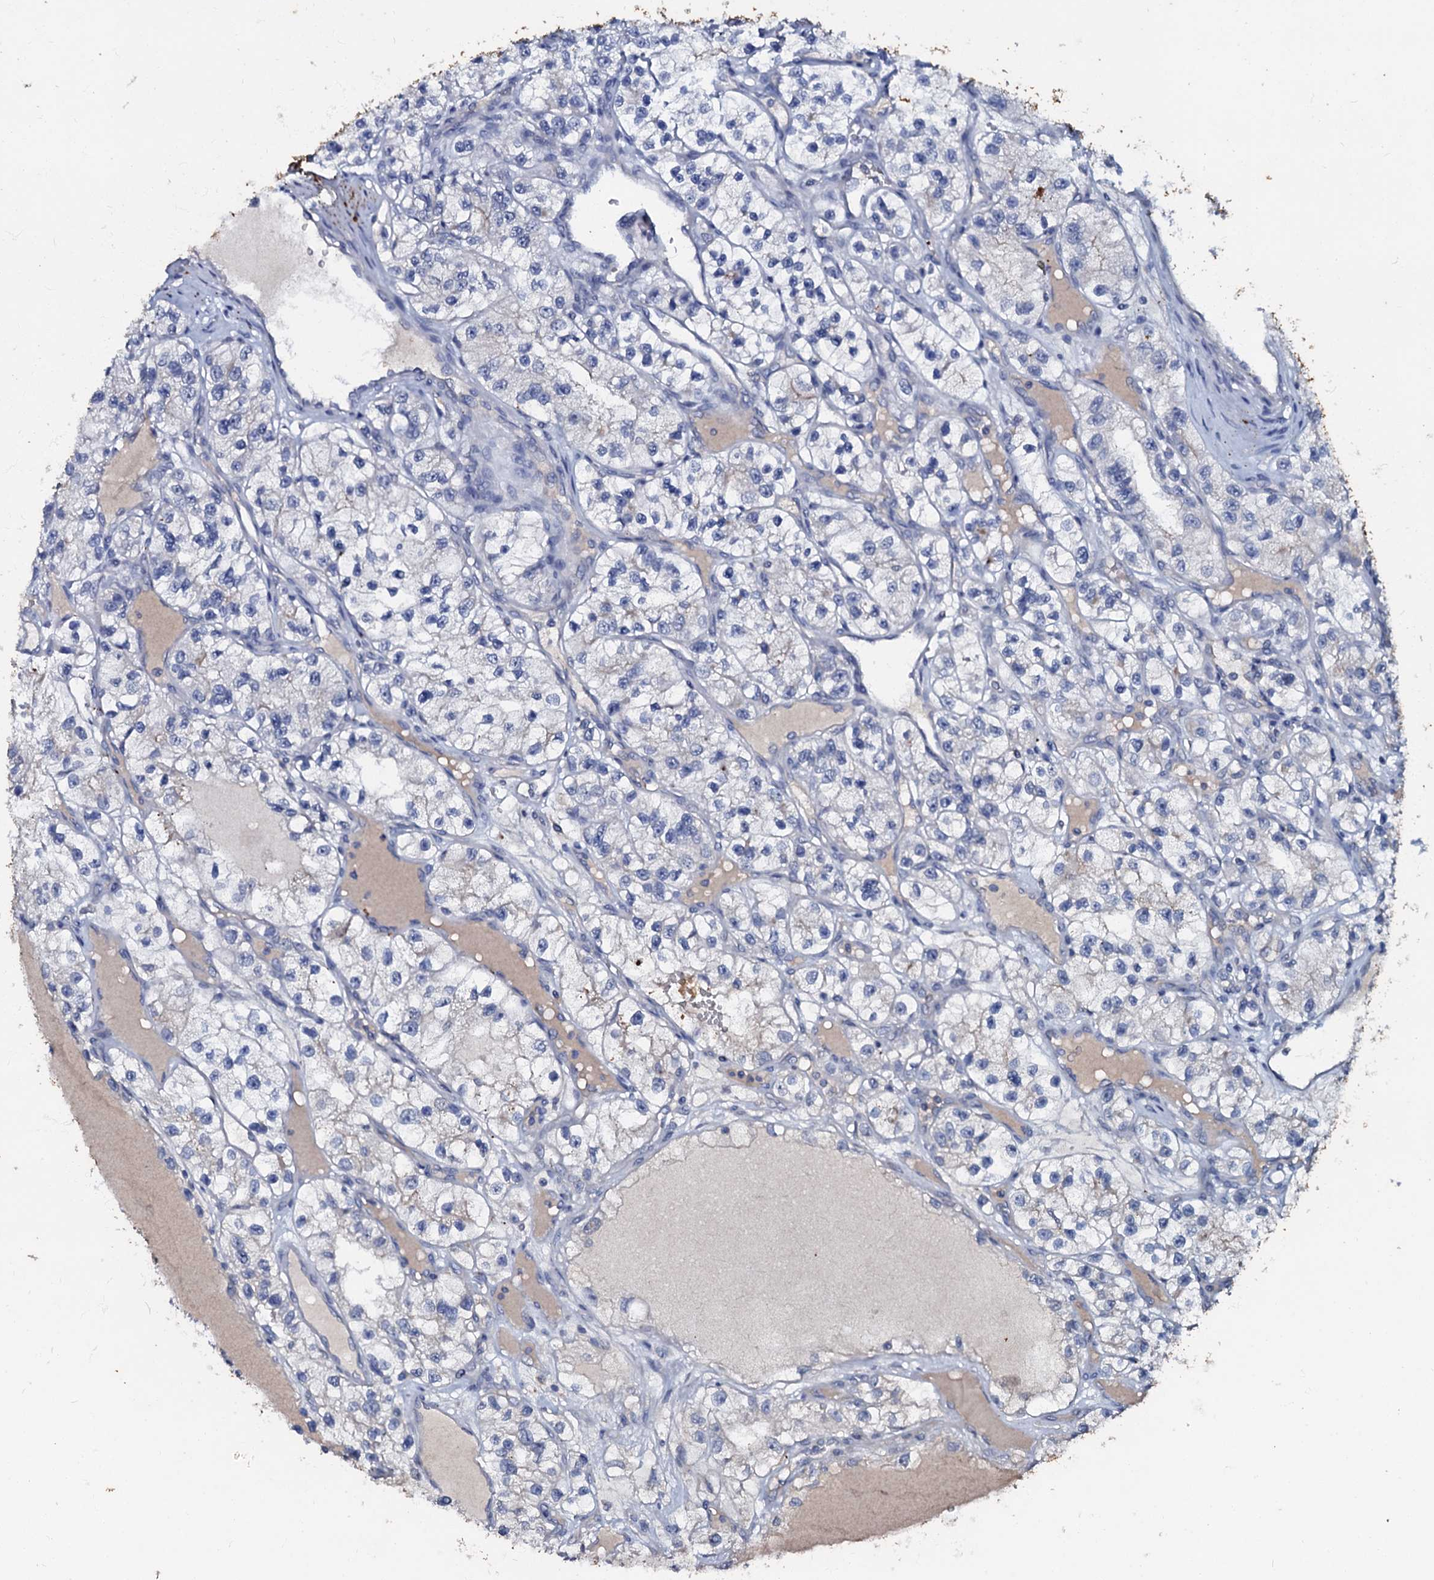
{"staining": {"intensity": "negative", "quantity": "none", "location": "none"}, "tissue": "renal cancer", "cell_type": "Tumor cells", "image_type": "cancer", "snomed": [{"axis": "morphology", "description": "Adenocarcinoma, NOS"}, {"axis": "topography", "description": "Kidney"}], "caption": "This is an IHC micrograph of adenocarcinoma (renal). There is no staining in tumor cells.", "gene": "MANSC4", "patient": {"sex": "female", "age": 57}}